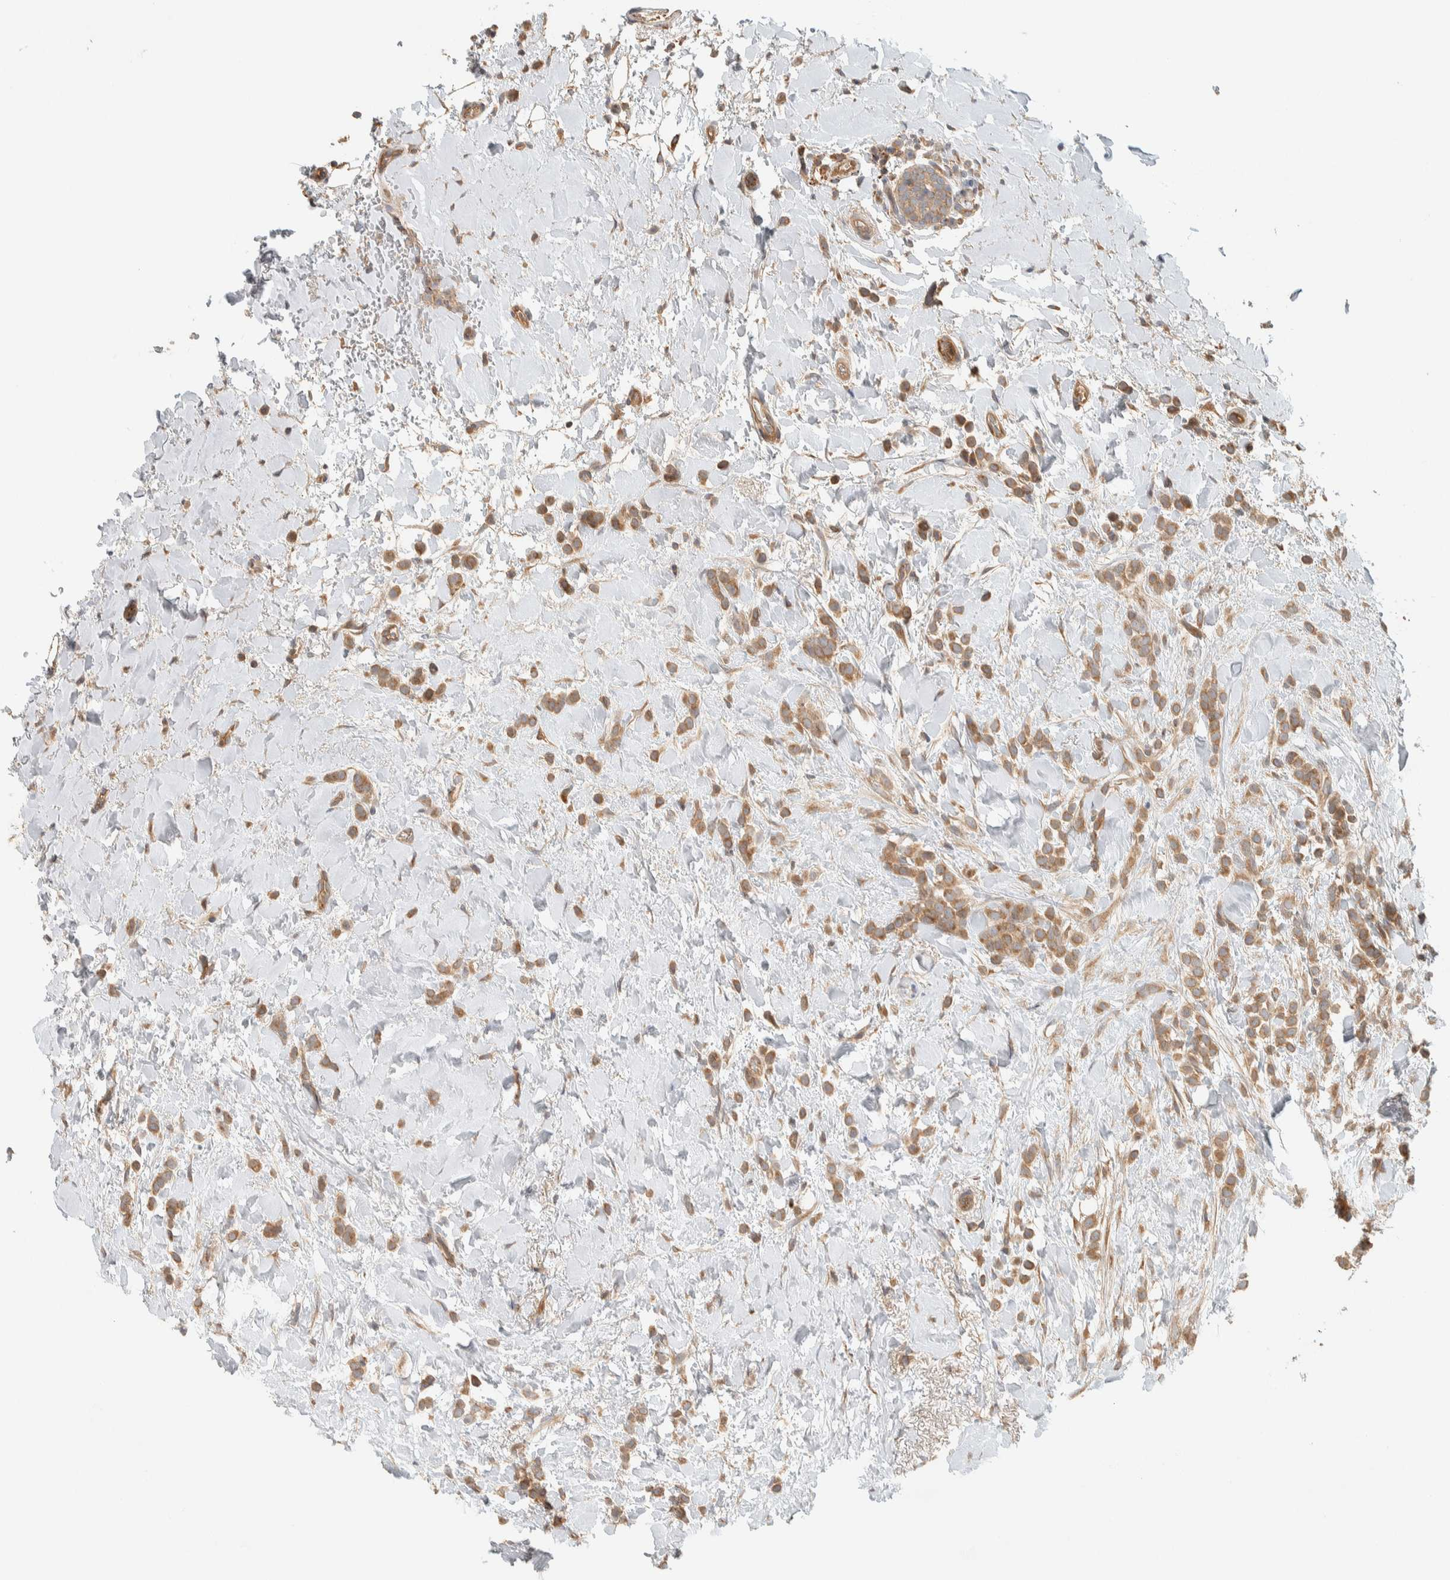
{"staining": {"intensity": "moderate", "quantity": ">75%", "location": "cytoplasmic/membranous"}, "tissue": "breast cancer", "cell_type": "Tumor cells", "image_type": "cancer", "snomed": [{"axis": "morphology", "description": "Normal tissue, NOS"}, {"axis": "morphology", "description": "Lobular carcinoma"}, {"axis": "topography", "description": "Breast"}], "caption": "Breast cancer (lobular carcinoma) stained with immunohistochemistry (IHC) exhibits moderate cytoplasmic/membranous expression in about >75% of tumor cells.", "gene": "FAM167A", "patient": {"sex": "female", "age": 50}}